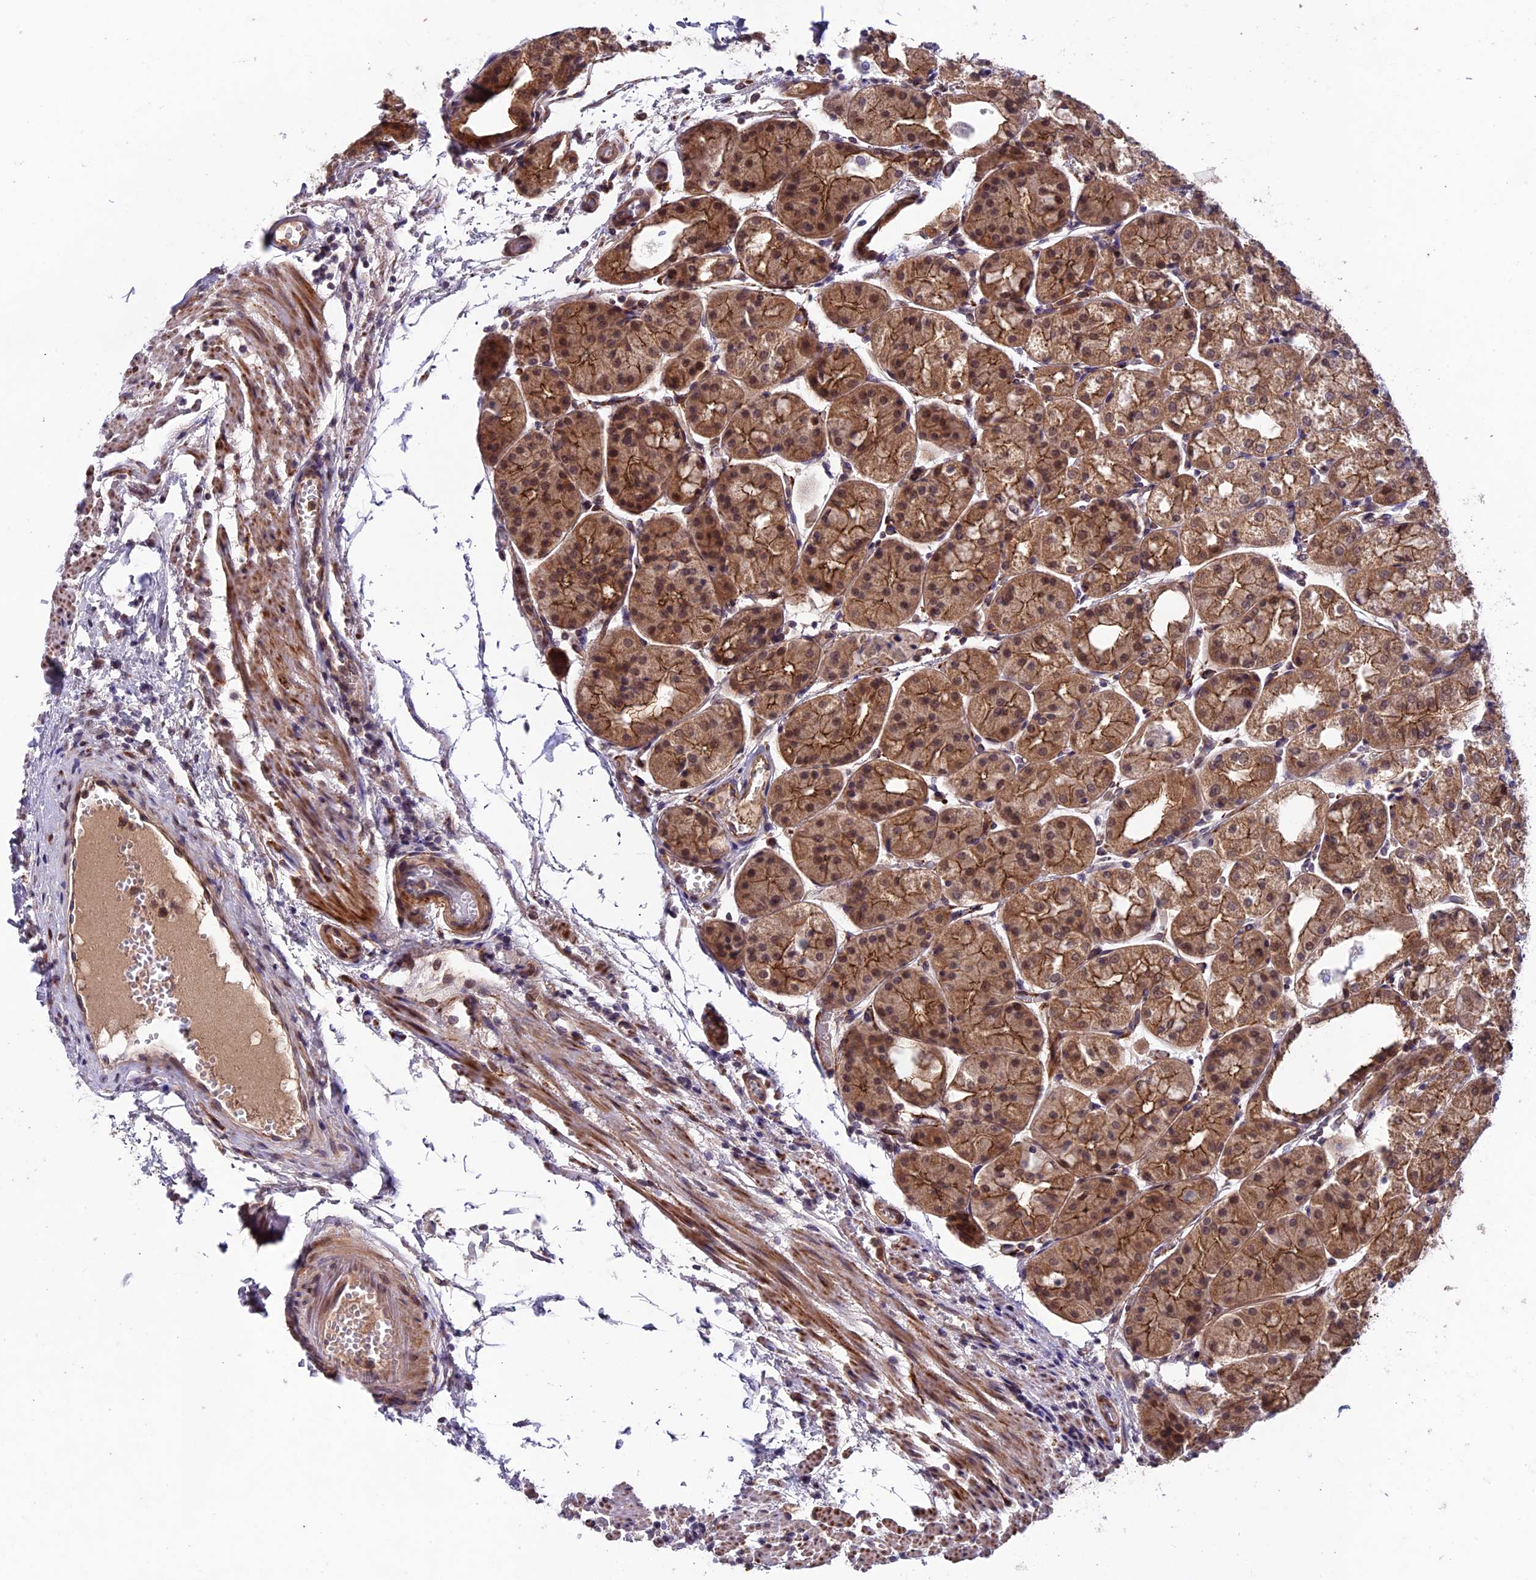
{"staining": {"intensity": "strong", "quantity": ">75%", "location": "cytoplasmic/membranous,nuclear"}, "tissue": "stomach", "cell_type": "Glandular cells", "image_type": "normal", "snomed": [{"axis": "morphology", "description": "Normal tissue, NOS"}, {"axis": "topography", "description": "Stomach, upper"}], "caption": "High-magnification brightfield microscopy of benign stomach stained with DAB (3,3'-diaminobenzidine) (brown) and counterstained with hematoxylin (blue). glandular cells exhibit strong cytoplasmic/membranous,nuclear expression is identified in about>75% of cells. The staining is performed using DAB brown chromogen to label protein expression. The nuclei are counter-stained blue using hematoxylin.", "gene": "SIPA1L3", "patient": {"sex": "male", "age": 72}}